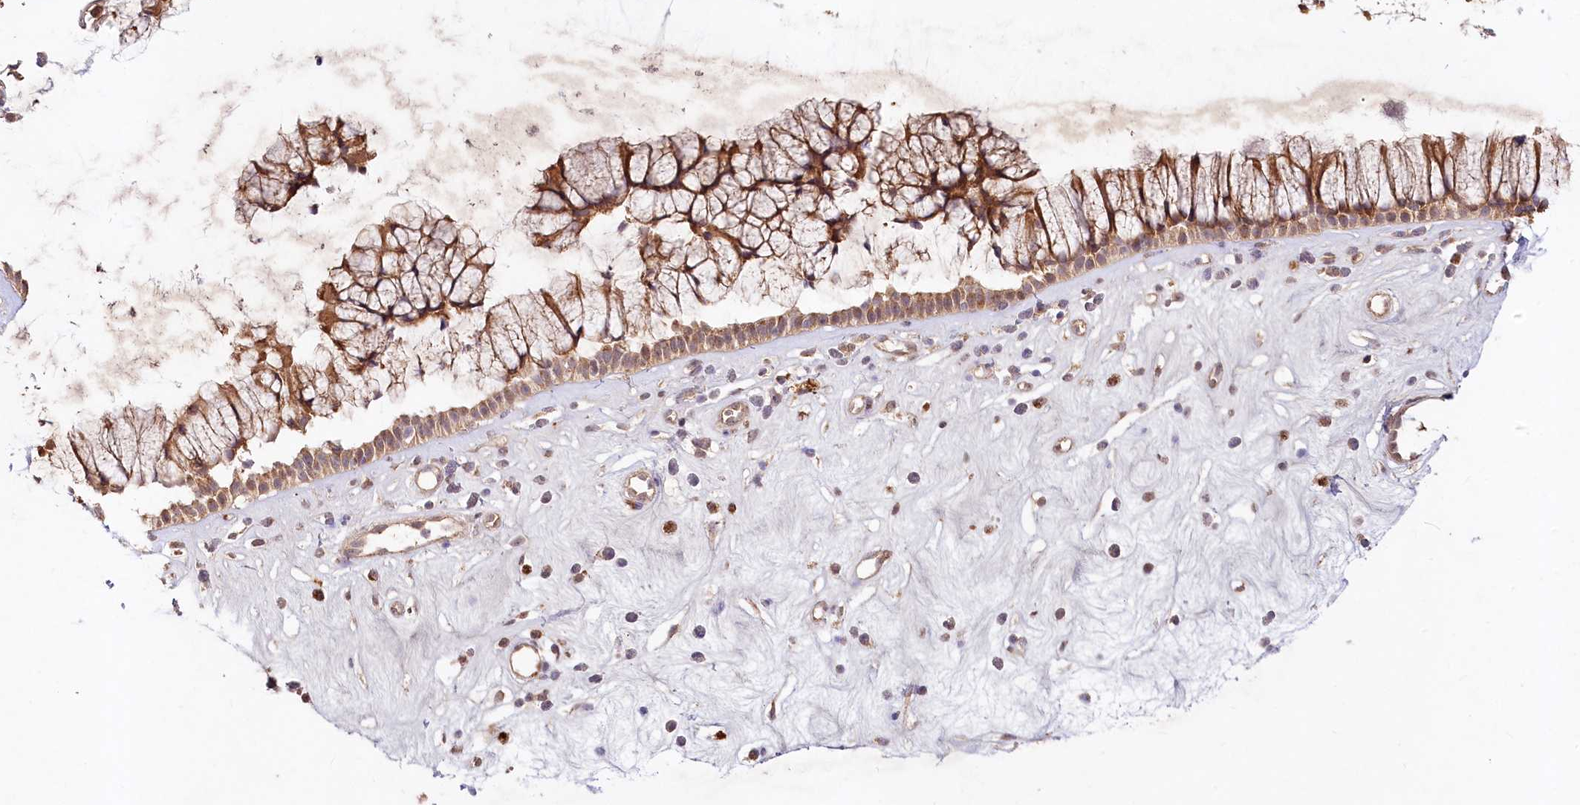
{"staining": {"intensity": "moderate", "quantity": ">75%", "location": "cytoplasmic/membranous"}, "tissue": "nasopharynx", "cell_type": "Respiratory epithelial cells", "image_type": "normal", "snomed": [{"axis": "morphology", "description": "Normal tissue, NOS"}, {"axis": "morphology", "description": "Inflammation, NOS"}, {"axis": "topography", "description": "Nasopharynx"}], "caption": "Respiratory epithelial cells display moderate cytoplasmic/membranous staining in approximately >75% of cells in unremarkable nasopharynx. (Brightfield microscopy of DAB IHC at high magnification).", "gene": "IRAK1BP1", "patient": {"sex": "male", "age": 29}}